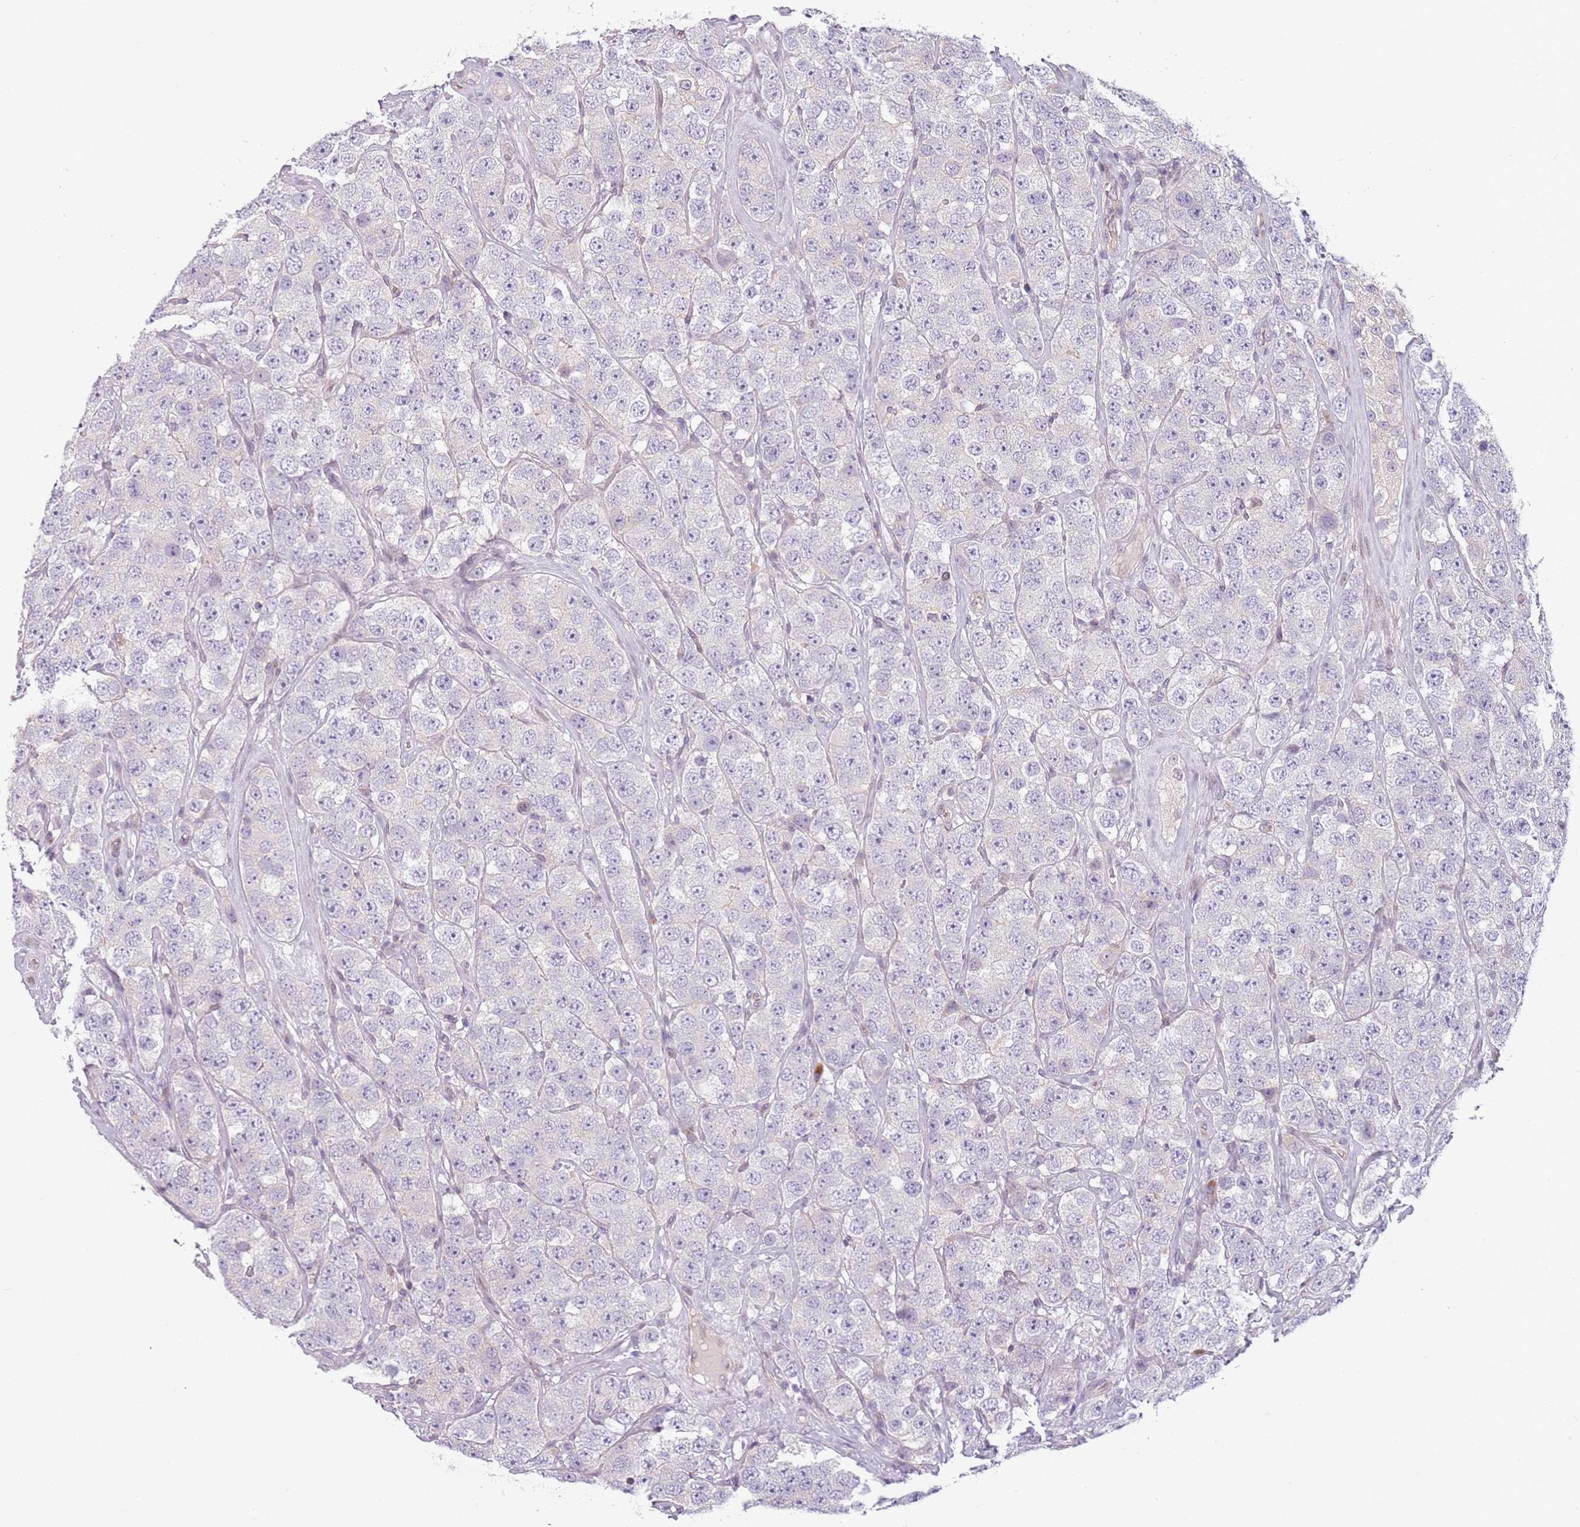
{"staining": {"intensity": "negative", "quantity": "none", "location": "none"}, "tissue": "testis cancer", "cell_type": "Tumor cells", "image_type": "cancer", "snomed": [{"axis": "morphology", "description": "Seminoma, NOS"}, {"axis": "topography", "description": "Testis"}], "caption": "IHC image of human testis cancer (seminoma) stained for a protein (brown), which shows no expression in tumor cells.", "gene": "DEFB116", "patient": {"sex": "male", "age": 28}}